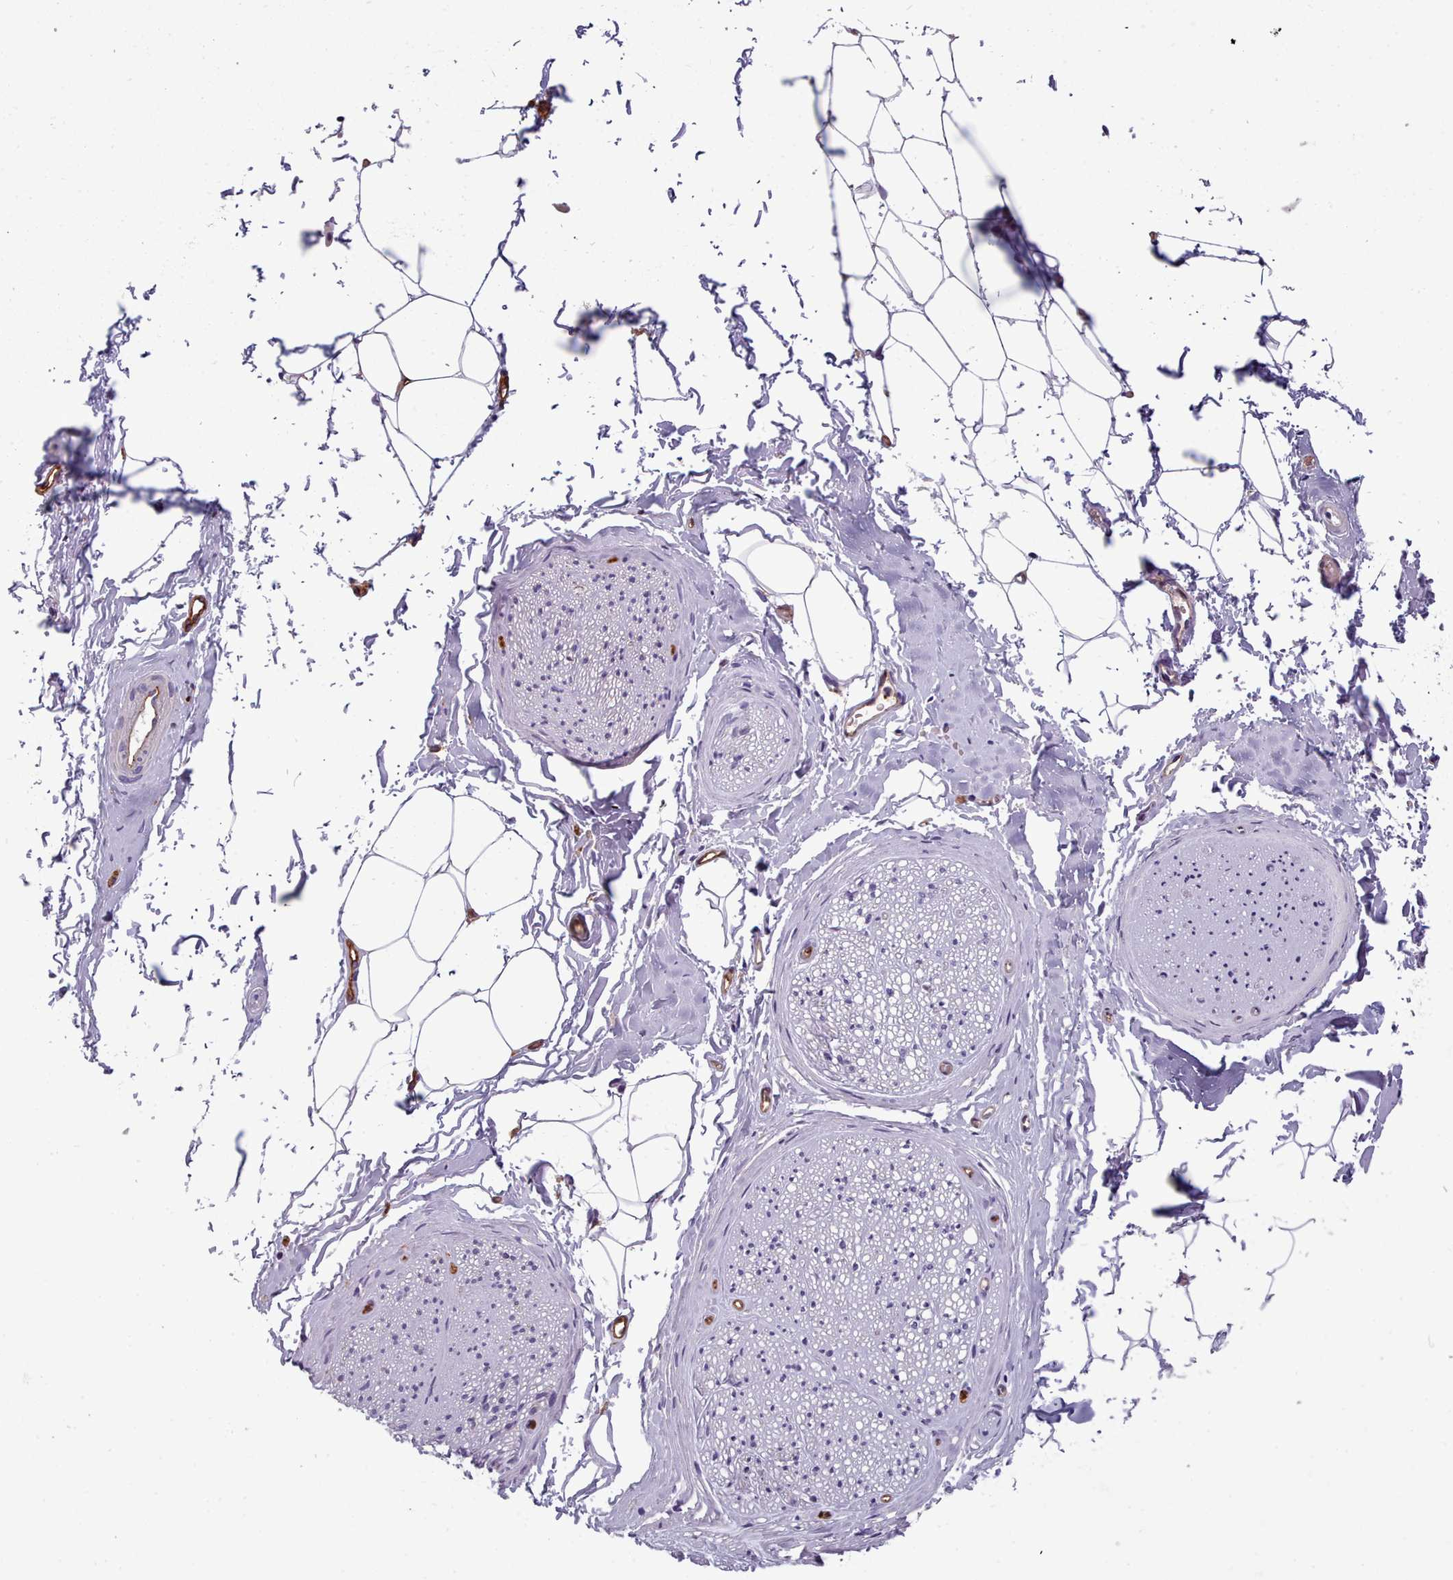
{"staining": {"intensity": "negative", "quantity": "none", "location": "none"}, "tissue": "adipose tissue", "cell_type": "Adipocytes", "image_type": "normal", "snomed": [{"axis": "morphology", "description": "Normal tissue, NOS"}, {"axis": "morphology", "description": "Adenocarcinoma, High grade"}, {"axis": "topography", "description": "Prostate"}, {"axis": "topography", "description": "Peripheral nerve tissue"}], "caption": "Protein analysis of unremarkable adipose tissue reveals no significant staining in adipocytes. Brightfield microscopy of immunohistochemistry (IHC) stained with DAB (brown) and hematoxylin (blue), captured at high magnification.", "gene": "CD300LF", "patient": {"sex": "male", "age": 68}}